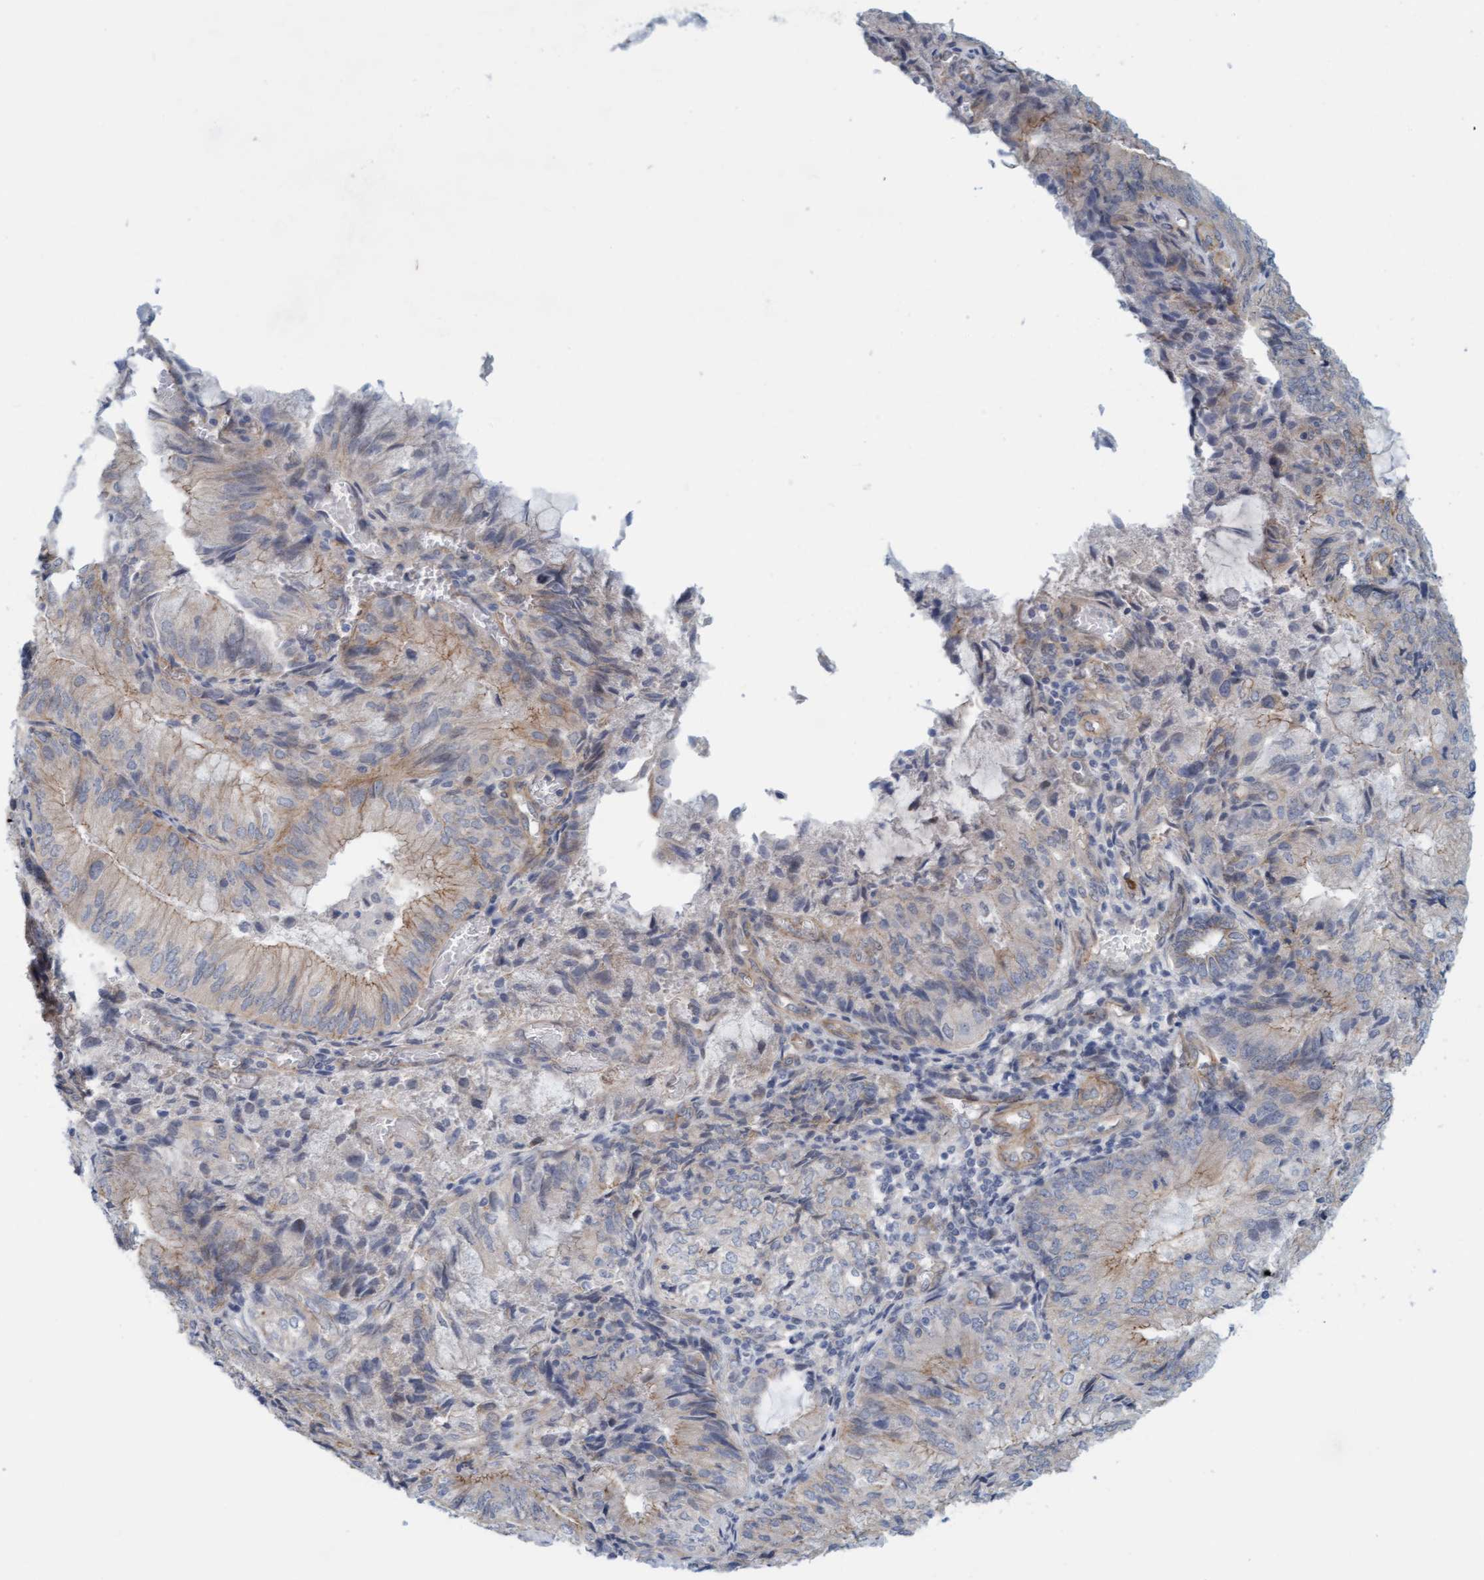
{"staining": {"intensity": "weak", "quantity": "<25%", "location": "cytoplasmic/membranous"}, "tissue": "endometrial cancer", "cell_type": "Tumor cells", "image_type": "cancer", "snomed": [{"axis": "morphology", "description": "Adenocarcinoma, NOS"}, {"axis": "topography", "description": "Endometrium"}], "caption": "Tumor cells are negative for brown protein staining in endometrial cancer (adenocarcinoma).", "gene": "KRBA2", "patient": {"sex": "female", "age": 81}}